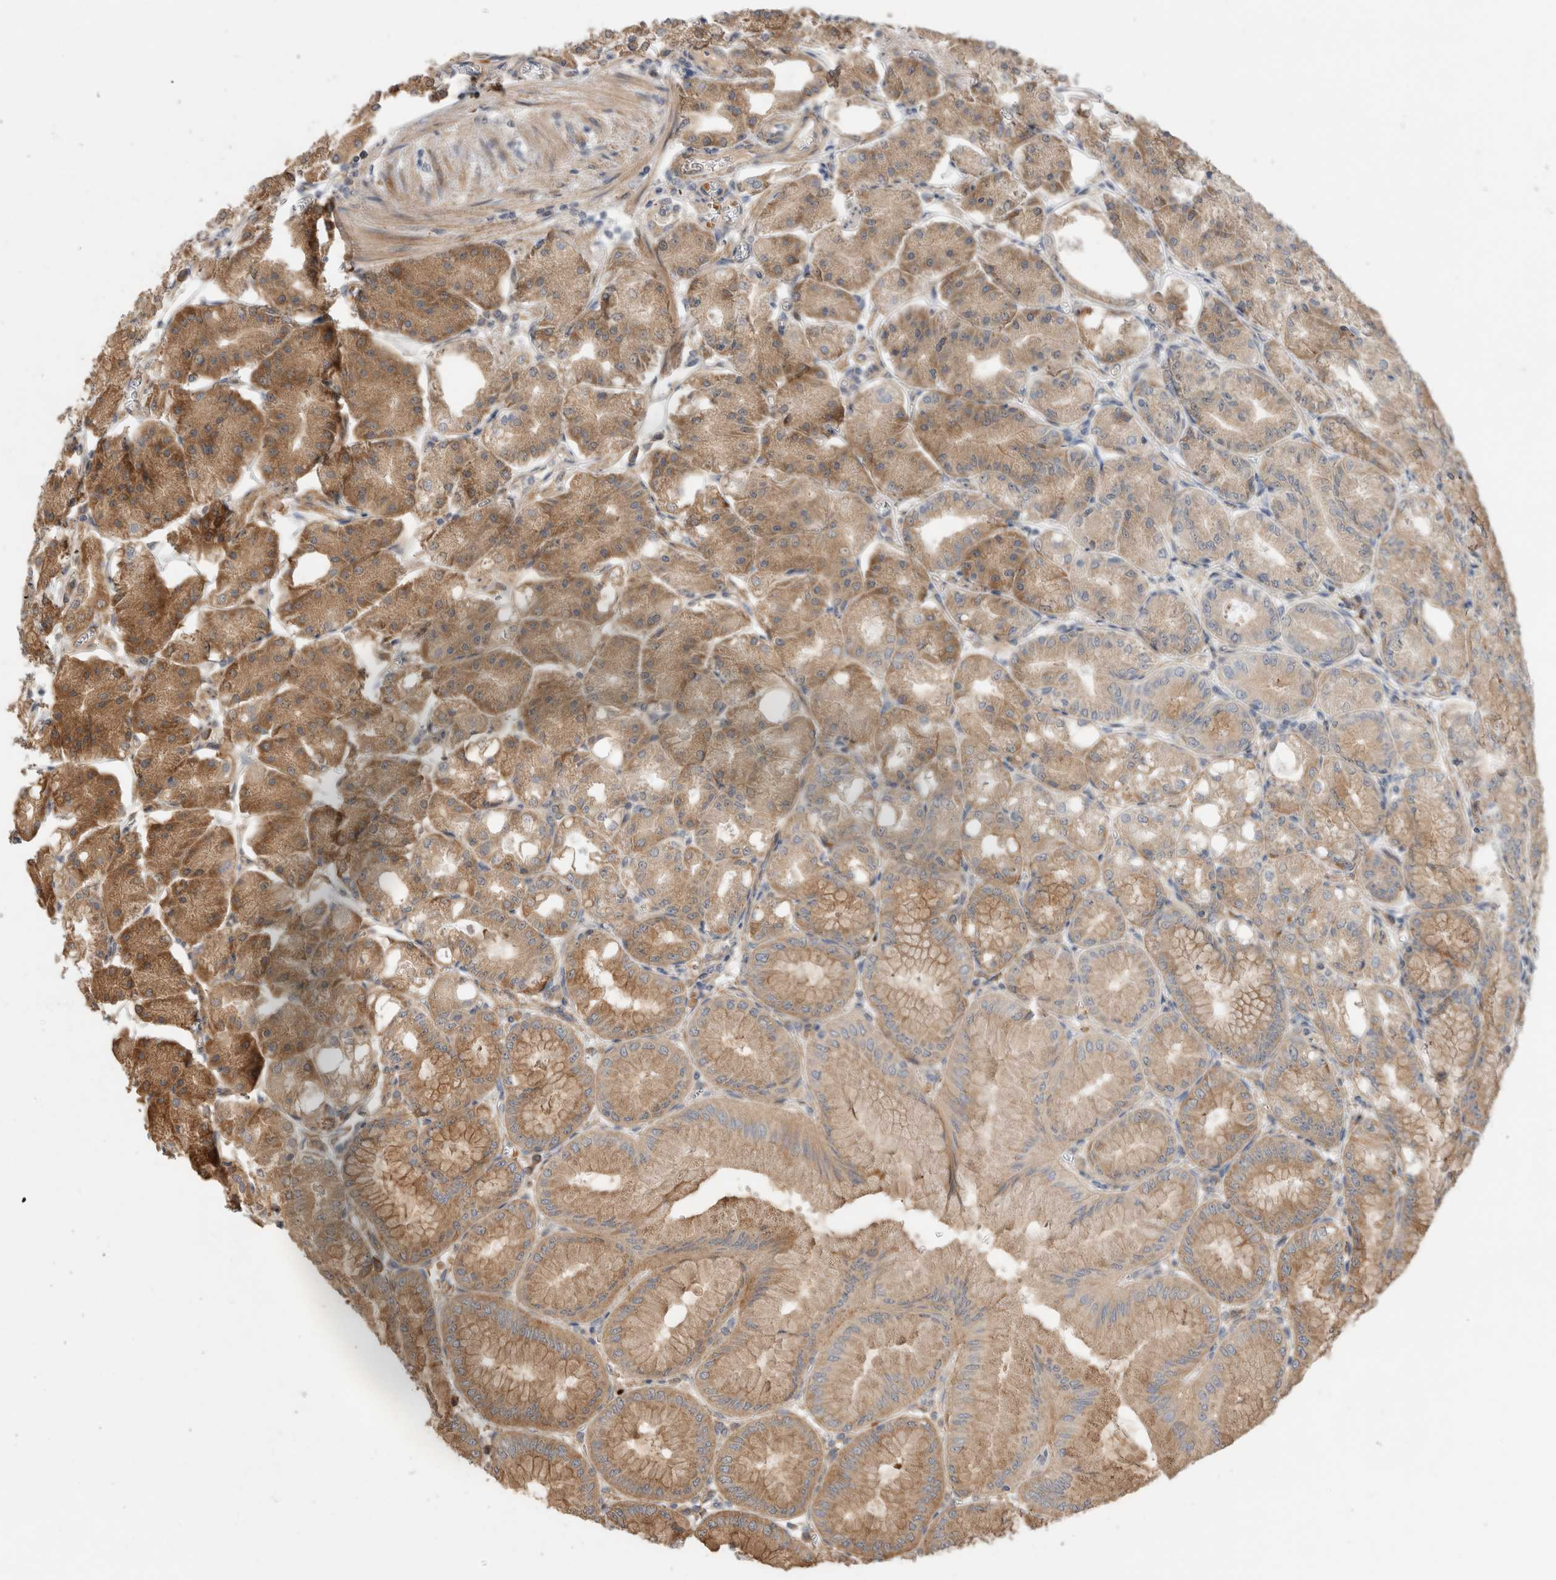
{"staining": {"intensity": "moderate", "quantity": ">75%", "location": "cytoplasmic/membranous"}, "tissue": "stomach", "cell_type": "Glandular cells", "image_type": "normal", "snomed": [{"axis": "morphology", "description": "Normal tissue, NOS"}, {"axis": "topography", "description": "Stomach, lower"}], "caption": "Moderate cytoplasmic/membranous protein positivity is identified in about >75% of glandular cells in stomach.", "gene": "PCDHB15", "patient": {"sex": "male", "age": 71}}